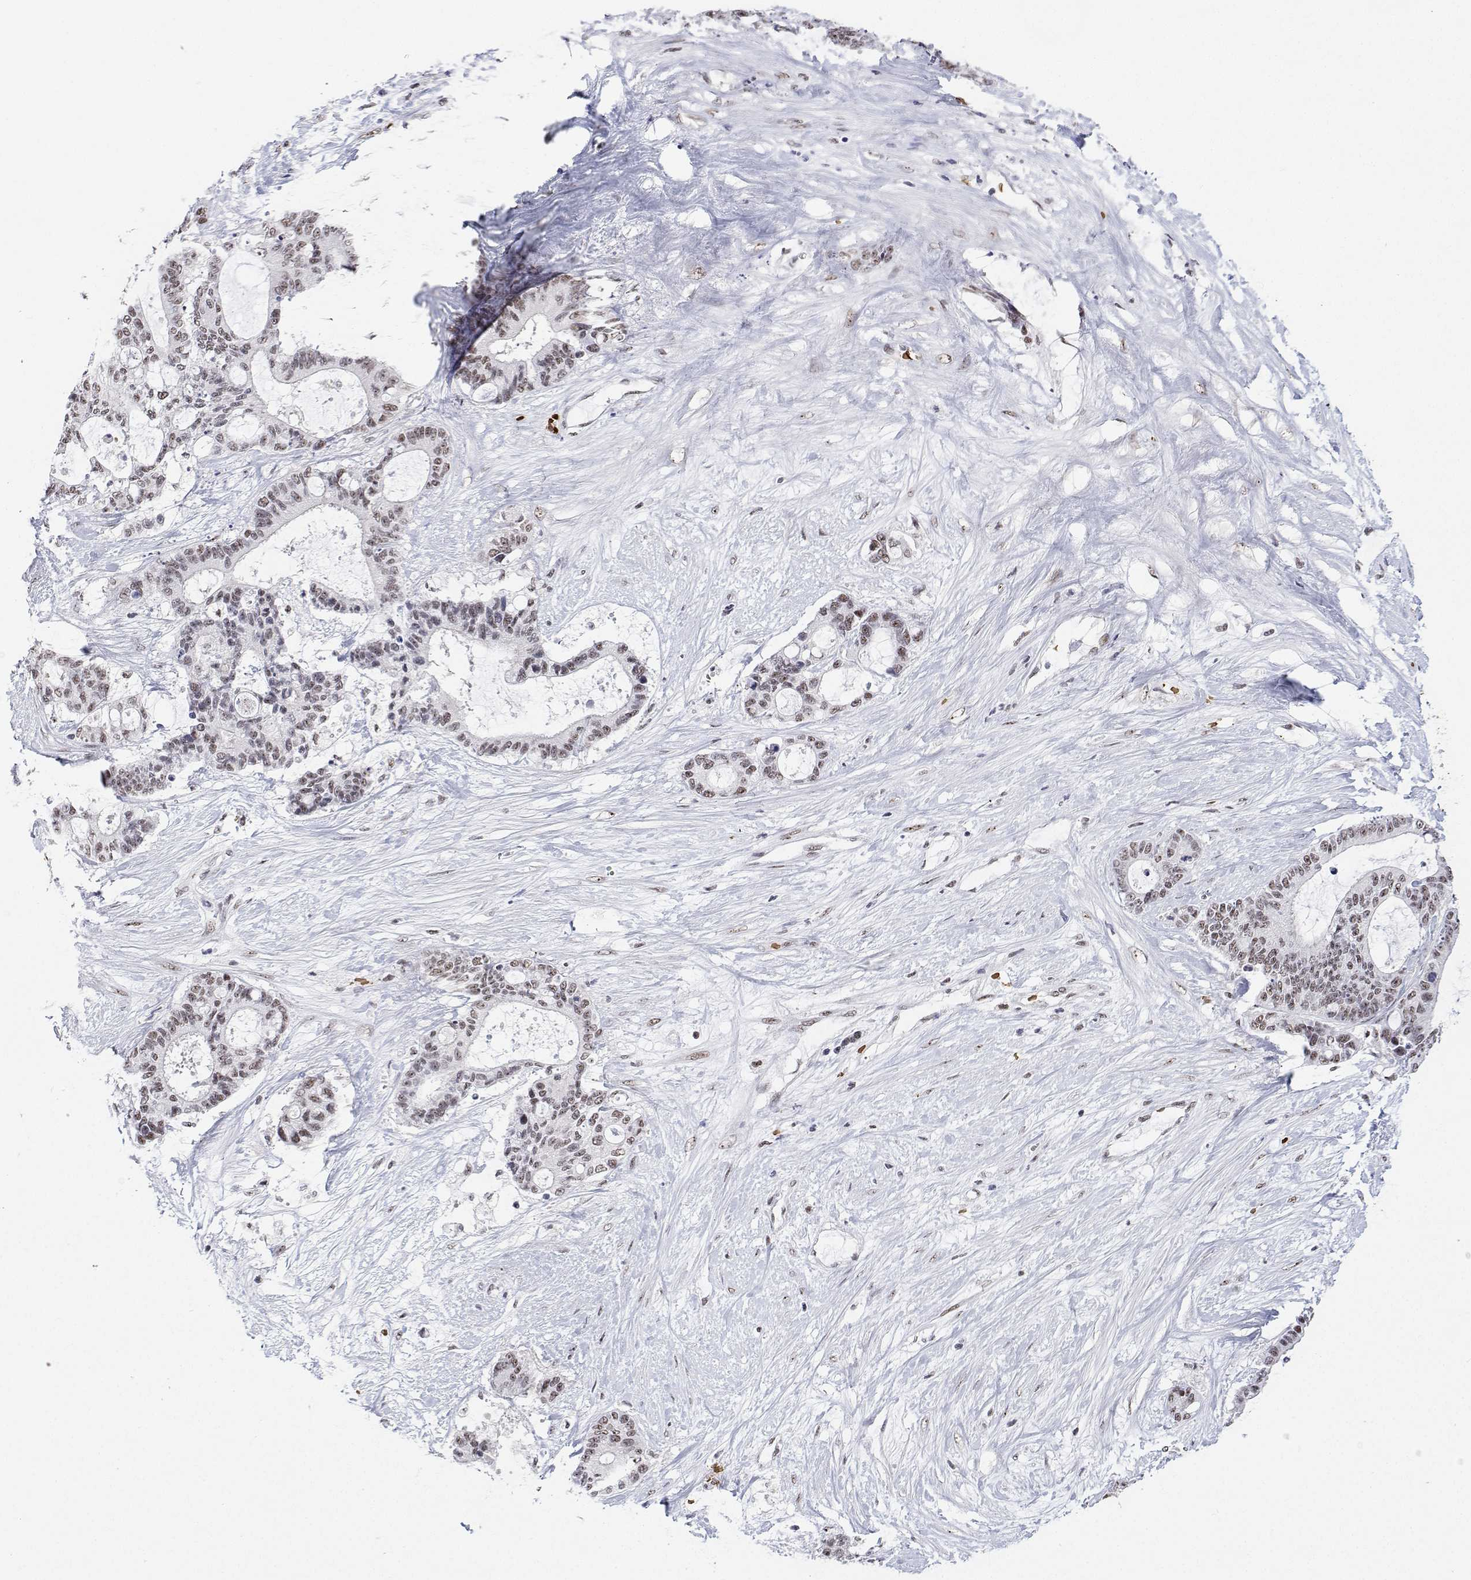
{"staining": {"intensity": "moderate", "quantity": "25%-75%", "location": "nuclear"}, "tissue": "liver cancer", "cell_type": "Tumor cells", "image_type": "cancer", "snomed": [{"axis": "morphology", "description": "Normal tissue, NOS"}, {"axis": "morphology", "description": "Cholangiocarcinoma"}, {"axis": "topography", "description": "Liver"}, {"axis": "topography", "description": "Peripheral nerve tissue"}], "caption": "Tumor cells exhibit medium levels of moderate nuclear staining in about 25%-75% of cells in human cholangiocarcinoma (liver).", "gene": "ADAR", "patient": {"sex": "female", "age": 73}}